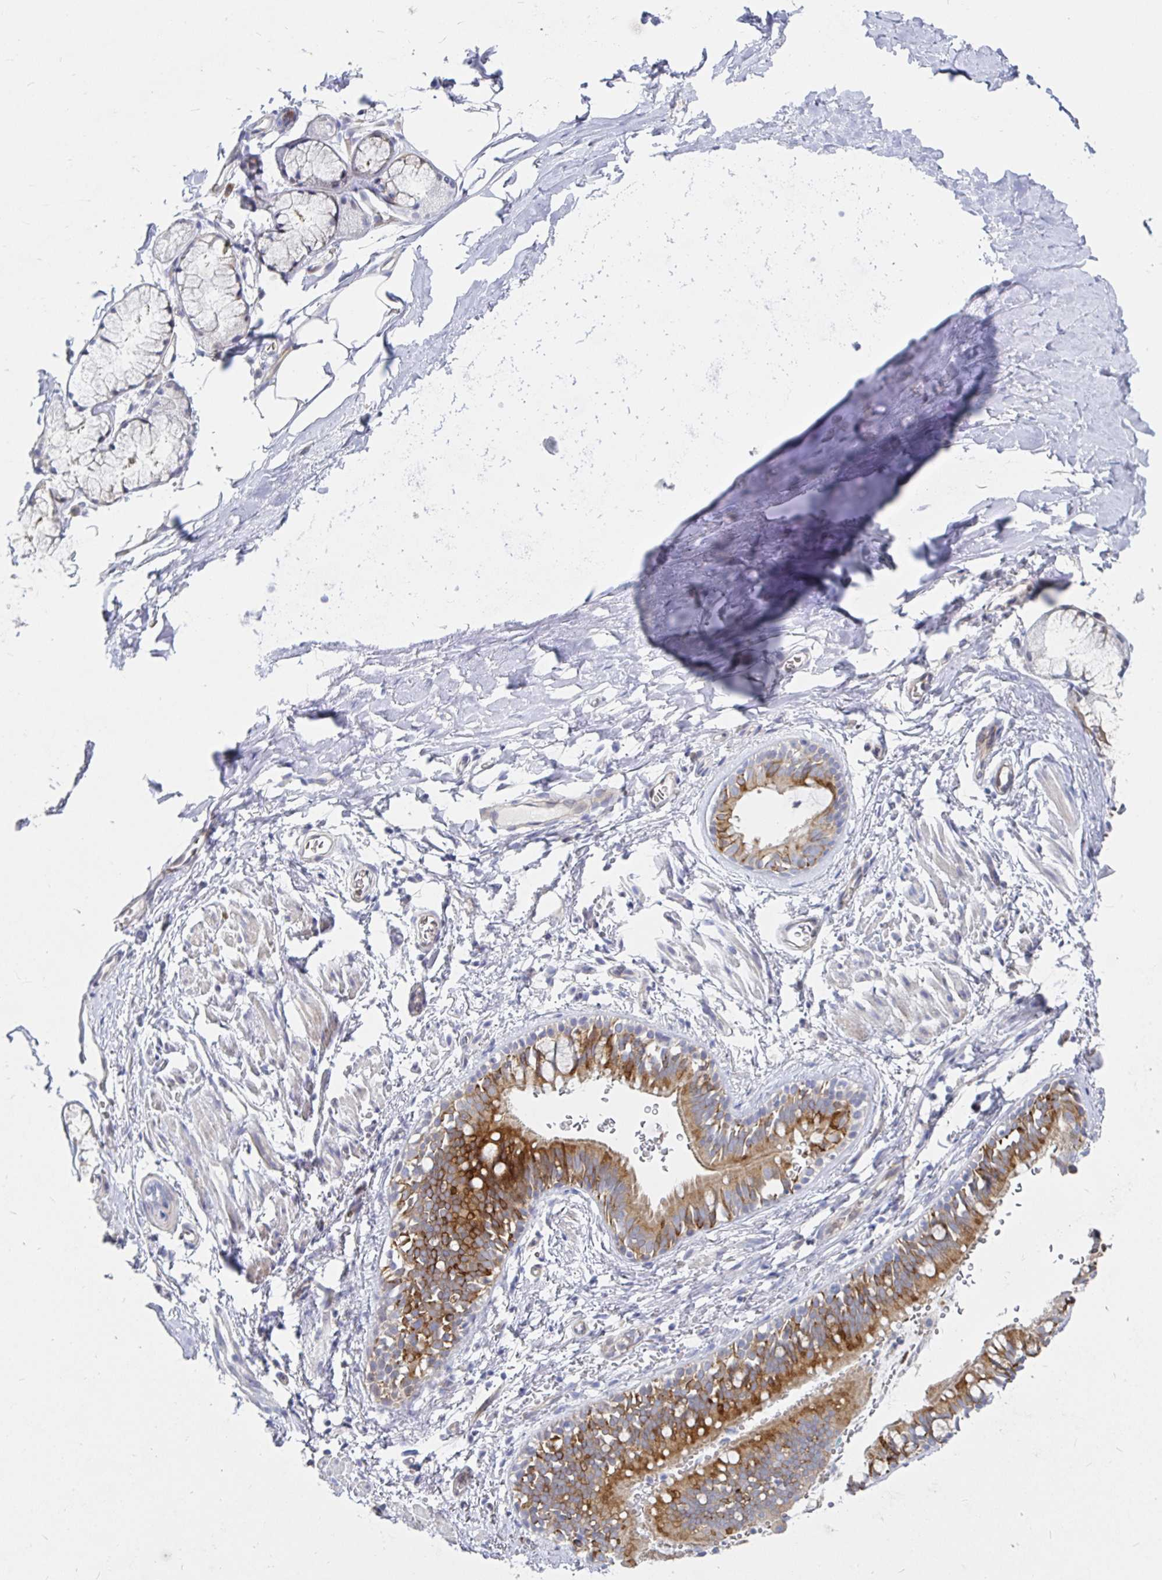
{"staining": {"intensity": "negative", "quantity": "none", "location": "none"}, "tissue": "adipose tissue", "cell_type": "Adipocytes", "image_type": "normal", "snomed": [{"axis": "morphology", "description": "Normal tissue, NOS"}, {"axis": "topography", "description": "Lymph node"}, {"axis": "topography", "description": "Cartilage tissue"}, {"axis": "topography", "description": "Bronchus"}], "caption": "An immunohistochemistry (IHC) photomicrograph of normal adipose tissue is shown. There is no staining in adipocytes of adipose tissue. (DAB (3,3'-diaminobenzidine) IHC with hematoxylin counter stain).", "gene": "KCTD19", "patient": {"sex": "female", "age": 70}}